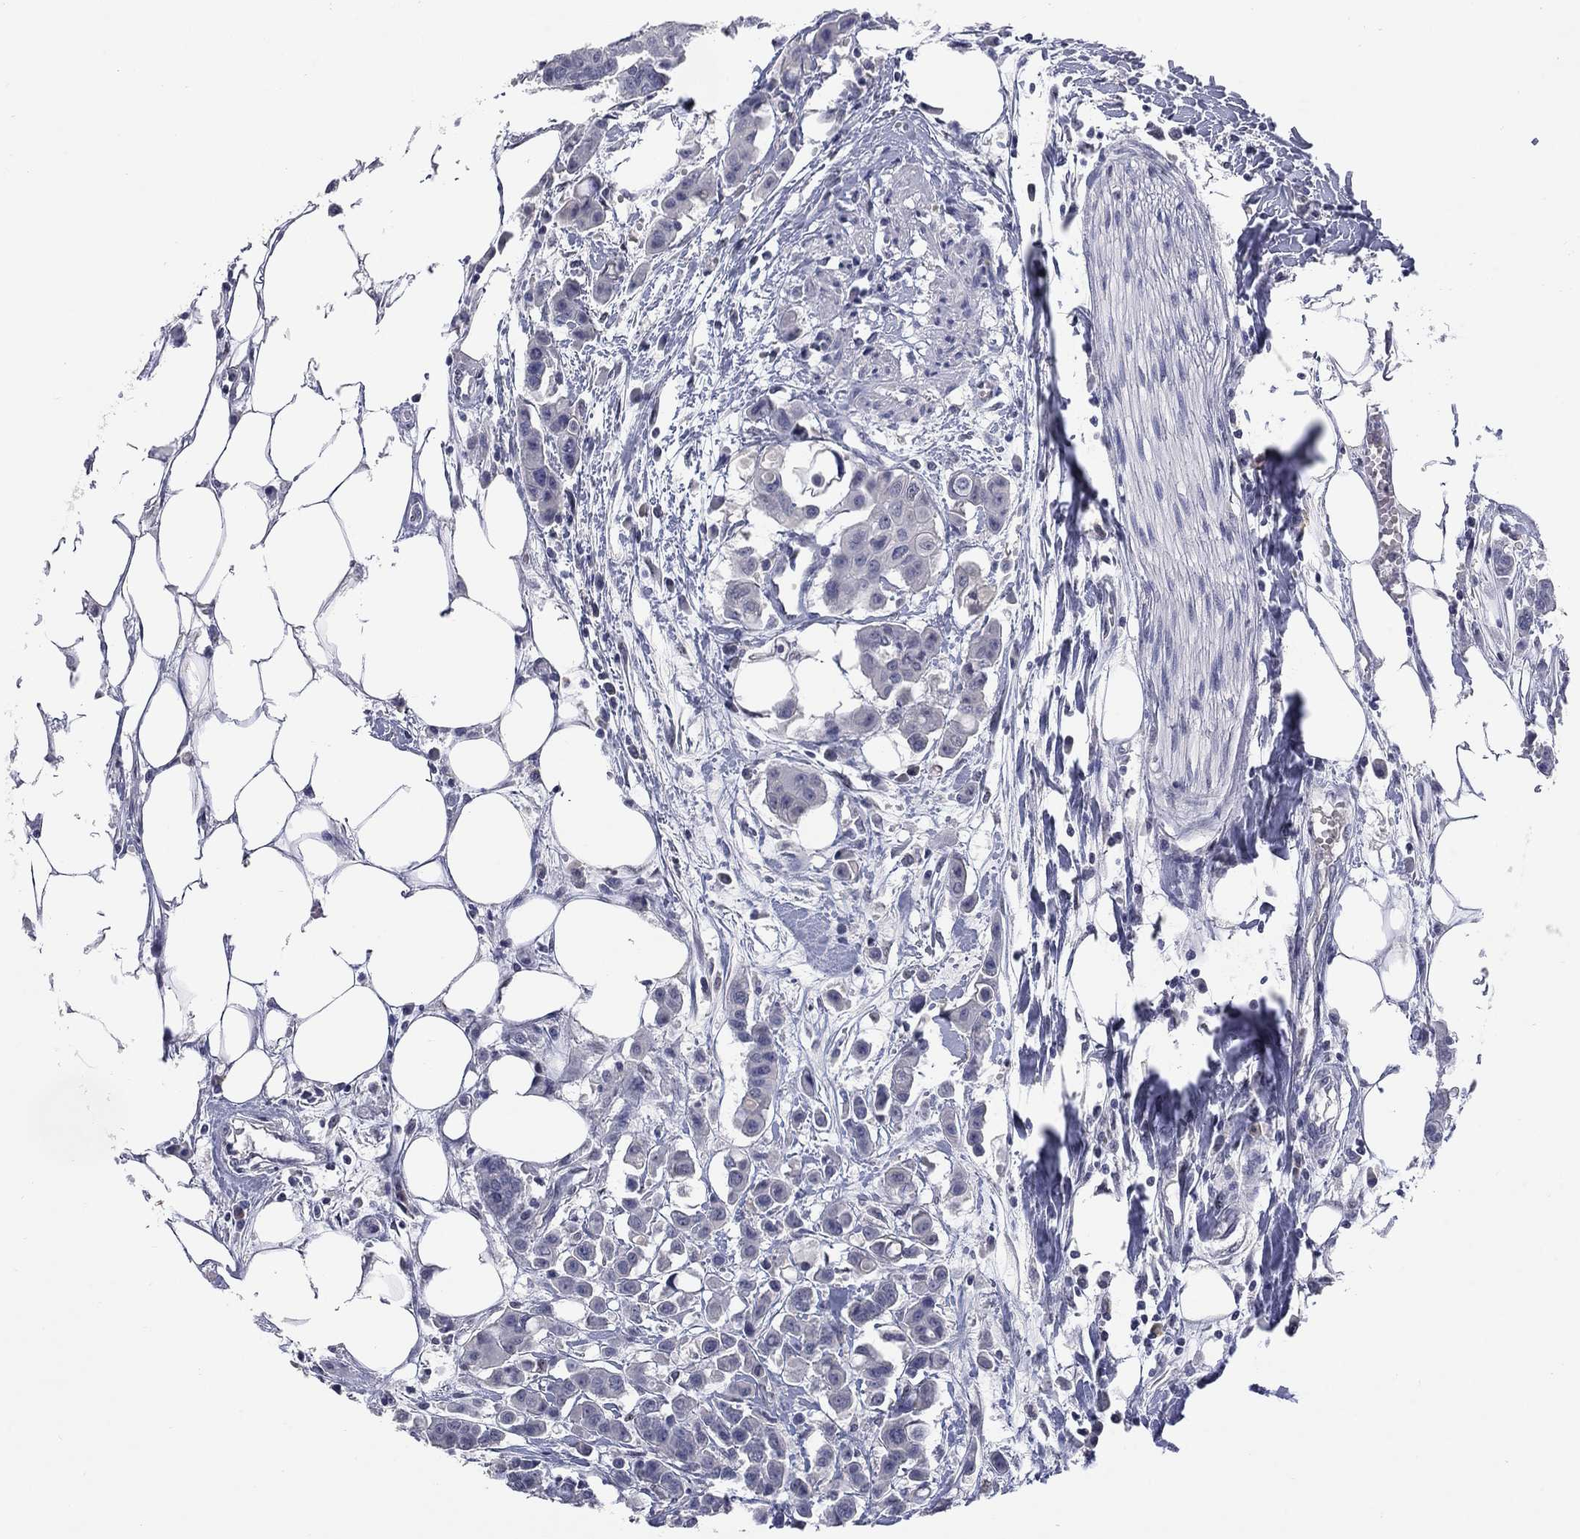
{"staining": {"intensity": "negative", "quantity": "none", "location": "none"}, "tissue": "carcinoid", "cell_type": "Tumor cells", "image_type": "cancer", "snomed": [{"axis": "morphology", "description": "Carcinoid, malignant, NOS"}, {"axis": "topography", "description": "Colon"}], "caption": "Tumor cells are negative for brown protein staining in carcinoid.", "gene": "SLC51A", "patient": {"sex": "male", "age": 81}}